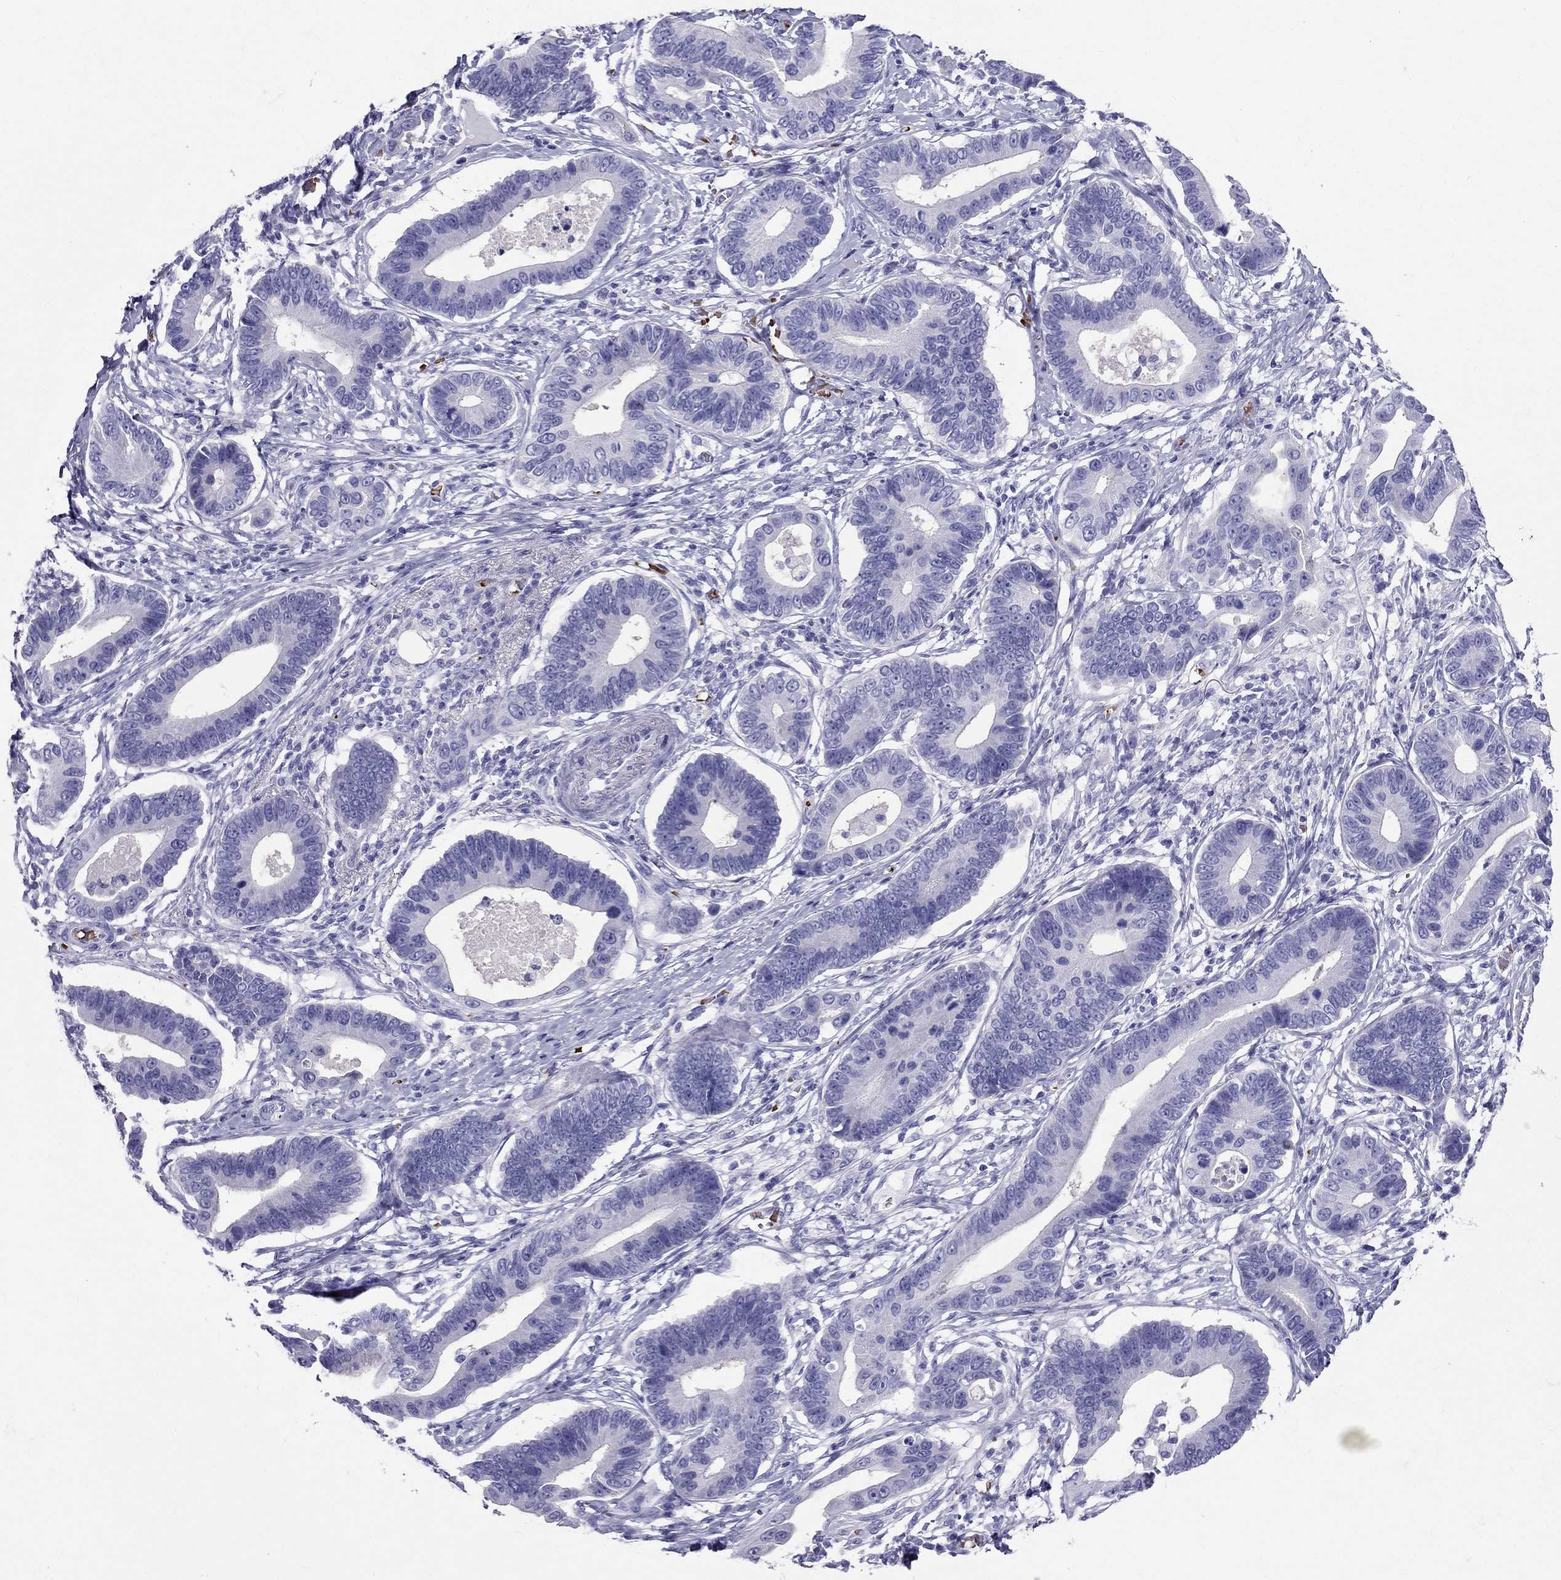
{"staining": {"intensity": "negative", "quantity": "none", "location": "none"}, "tissue": "stomach cancer", "cell_type": "Tumor cells", "image_type": "cancer", "snomed": [{"axis": "morphology", "description": "Adenocarcinoma, NOS"}, {"axis": "topography", "description": "Stomach"}], "caption": "Tumor cells show no significant protein expression in stomach cancer.", "gene": "DNAAF6", "patient": {"sex": "male", "age": 84}}